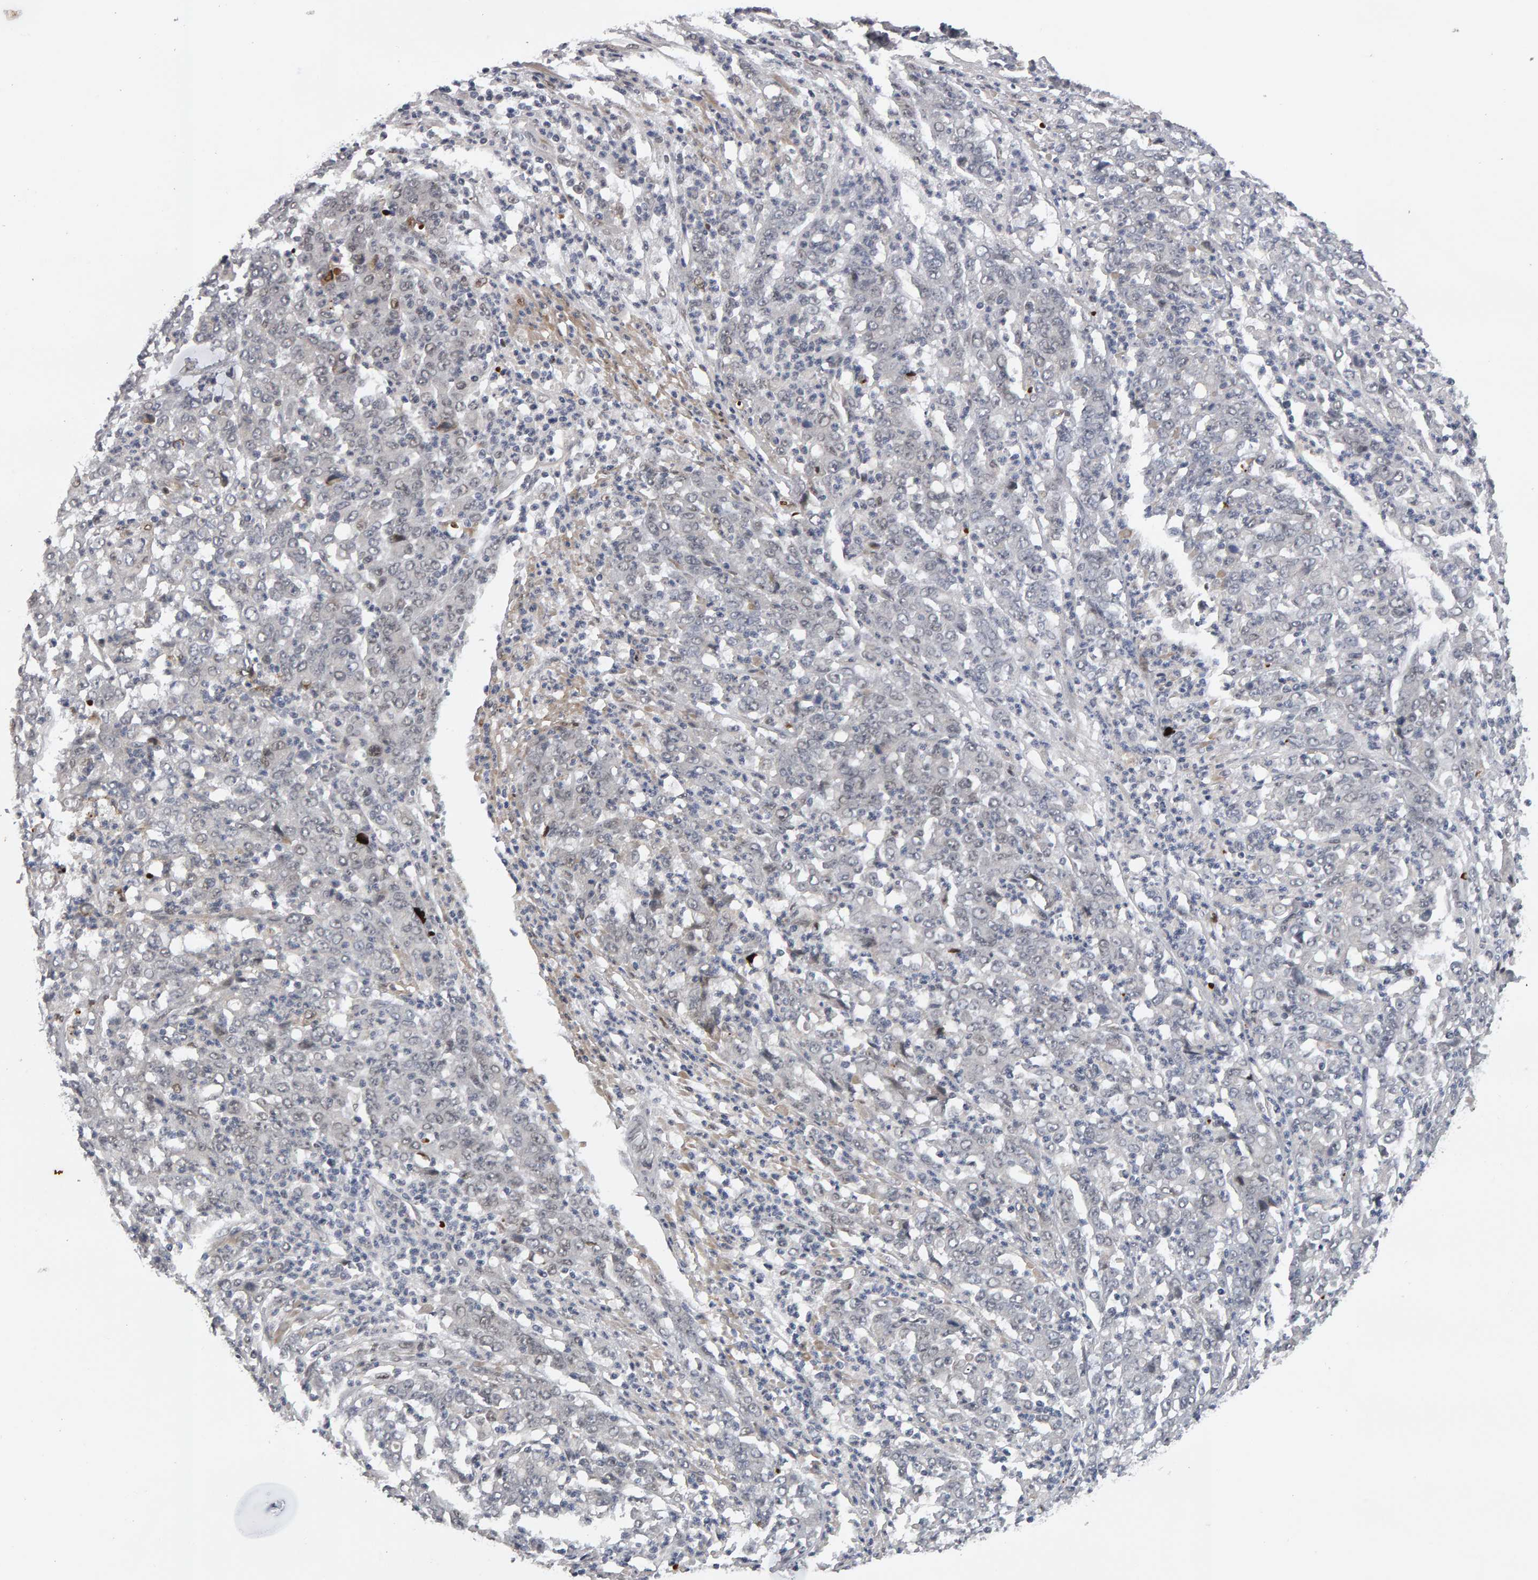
{"staining": {"intensity": "negative", "quantity": "none", "location": "none"}, "tissue": "stomach cancer", "cell_type": "Tumor cells", "image_type": "cancer", "snomed": [{"axis": "morphology", "description": "Adenocarcinoma, NOS"}, {"axis": "topography", "description": "Stomach, lower"}], "caption": "DAB (3,3'-diaminobenzidine) immunohistochemical staining of human stomach cancer reveals no significant expression in tumor cells.", "gene": "IPO8", "patient": {"sex": "female", "age": 71}}